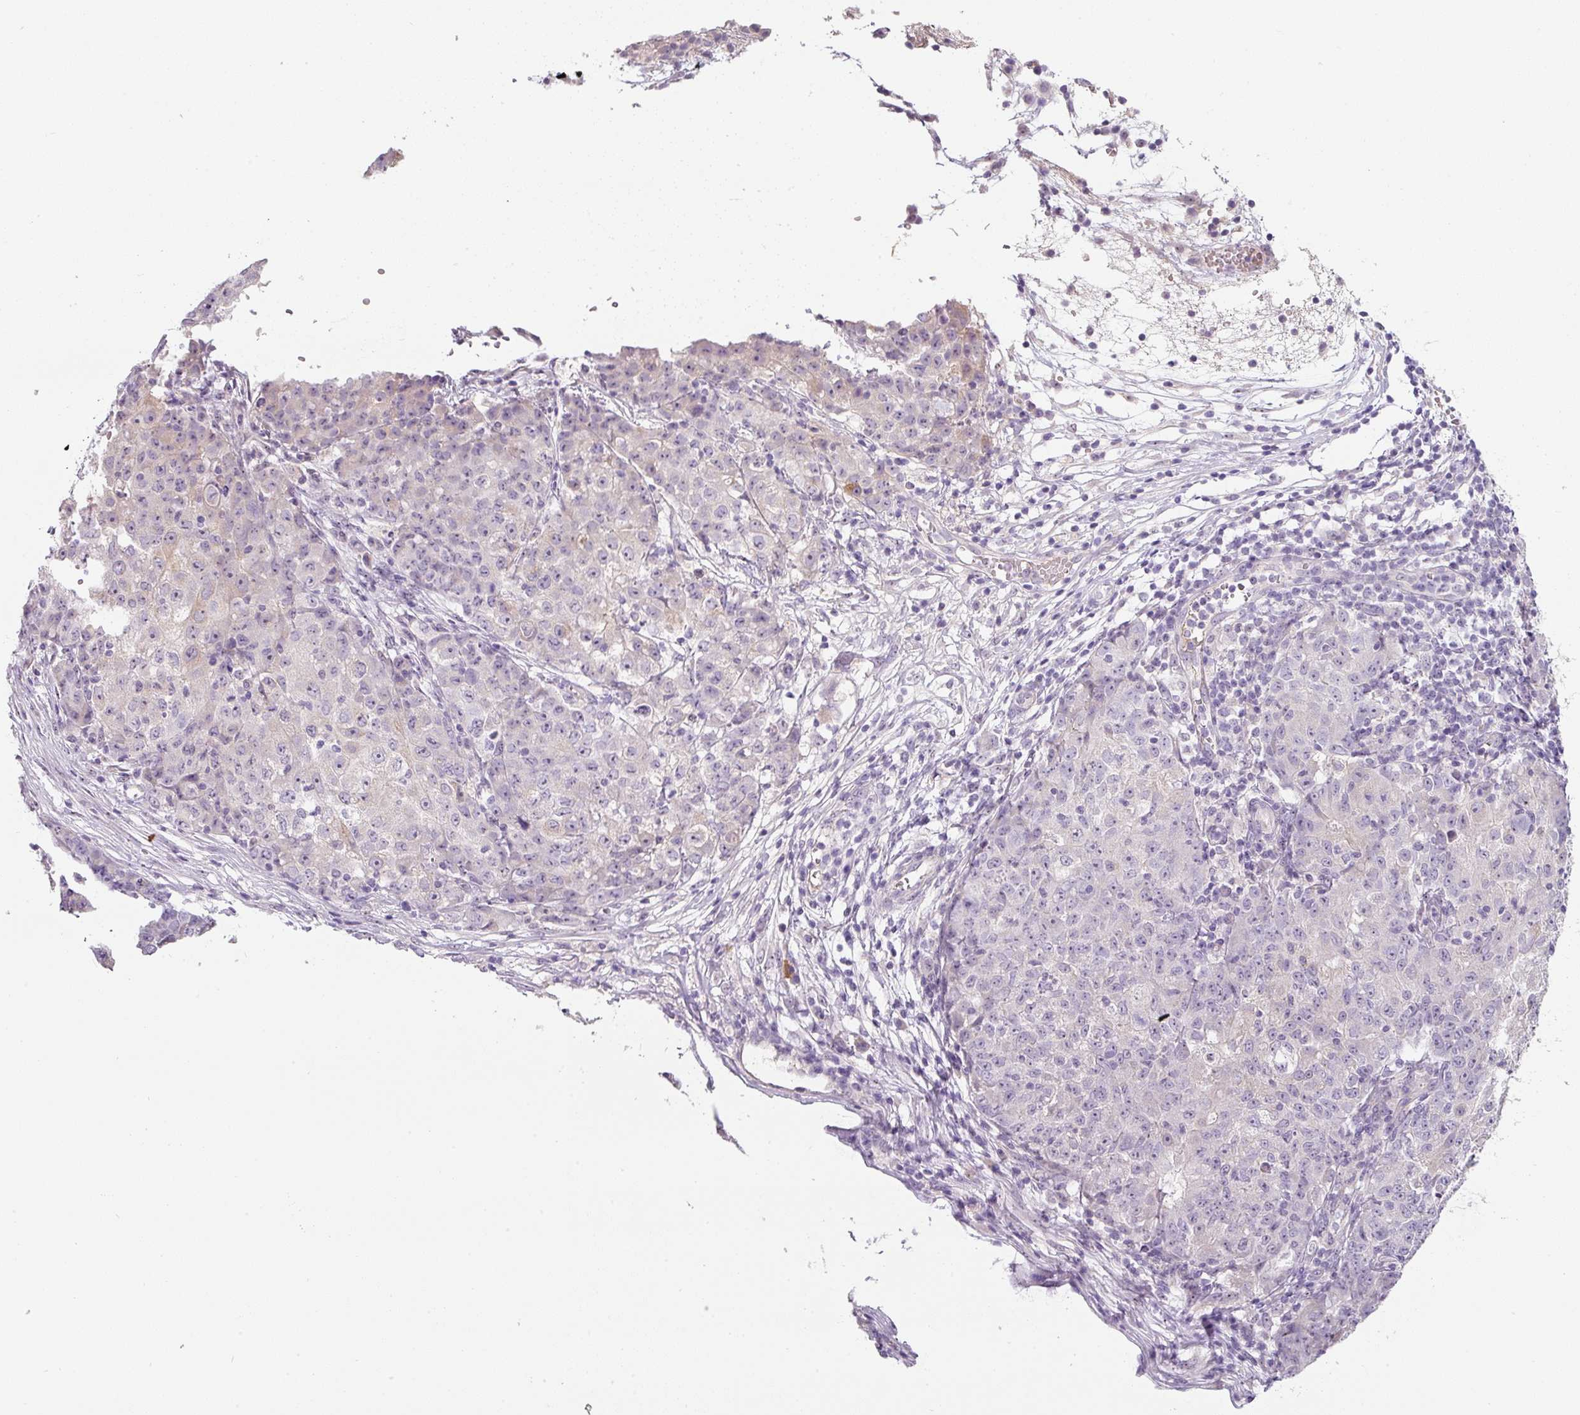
{"staining": {"intensity": "weak", "quantity": "<25%", "location": "cytoplasmic/membranous"}, "tissue": "ovarian cancer", "cell_type": "Tumor cells", "image_type": "cancer", "snomed": [{"axis": "morphology", "description": "Carcinoma, endometroid"}, {"axis": "topography", "description": "Ovary"}], "caption": "Immunohistochemistry (IHC) of endometroid carcinoma (ovarian) shows no staining in tumor cells. The staining is performed using DAB (3,3'-diaminobenzidine) brown chromogen with nuclei counter-stained in using hematoxylin.", "gene": "TMEM37", "patient": {"sex": "female", "age": 42}}